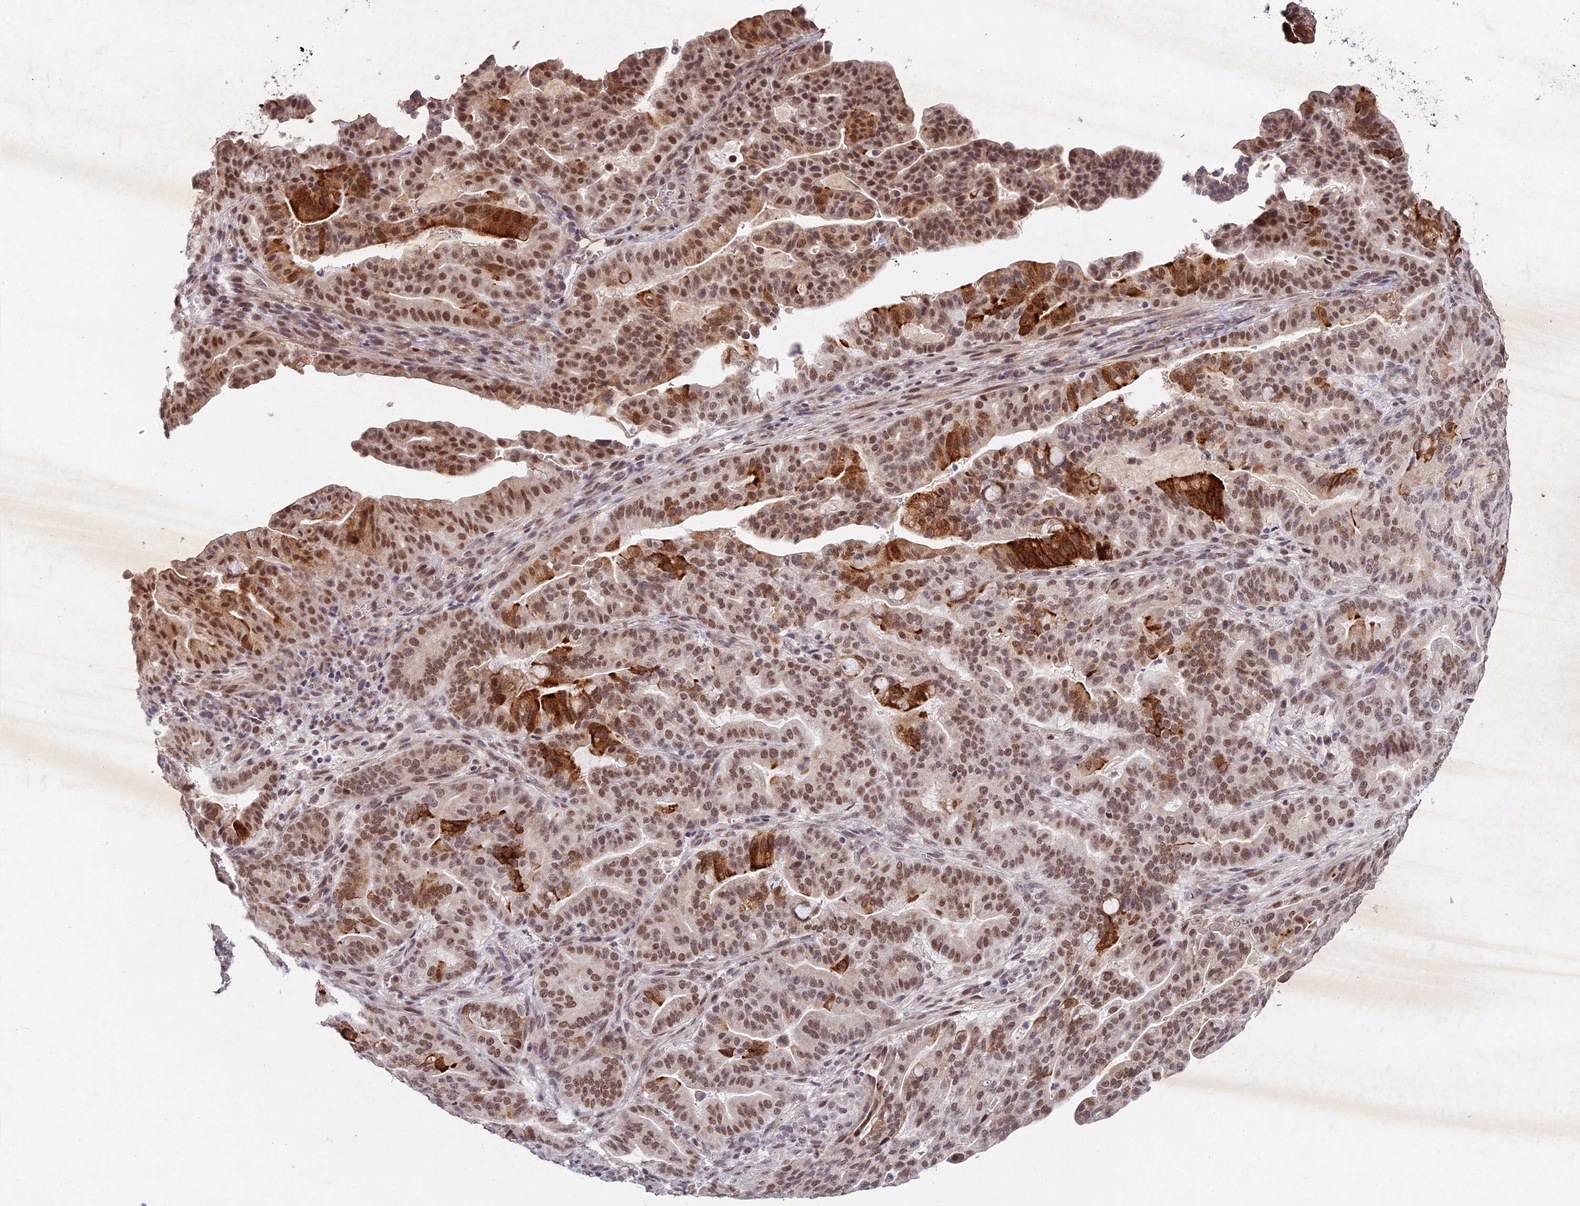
{"staining": {"intensity": "moderate", "quantity": ">75%", "location": "cytoplasmic/membranous,nuclear"}, "tissue": "pancreatic cancer", "cell_type": "Tumor cells", "image_type": "cancer", "snomed": [{"axis": "morphology", "description": "Adenocarcinoma, NOS"}, {"axis": "topography", "description": "Pancreas"}], "caption": "Protein staining by immunohistochemistry displays moderate cytoplasmic/membranous and nuclear expression in about >75% of tumor cells in pancreatic adenocarcinoma. (Stains: DAB (3,3'-diaminobenzidine) in brown, nuclei in blue, Microscopy: brightfield microscopy at high magnification).", "gene": "RAVER1", "patient": {"sex": "male", "age": 63}}